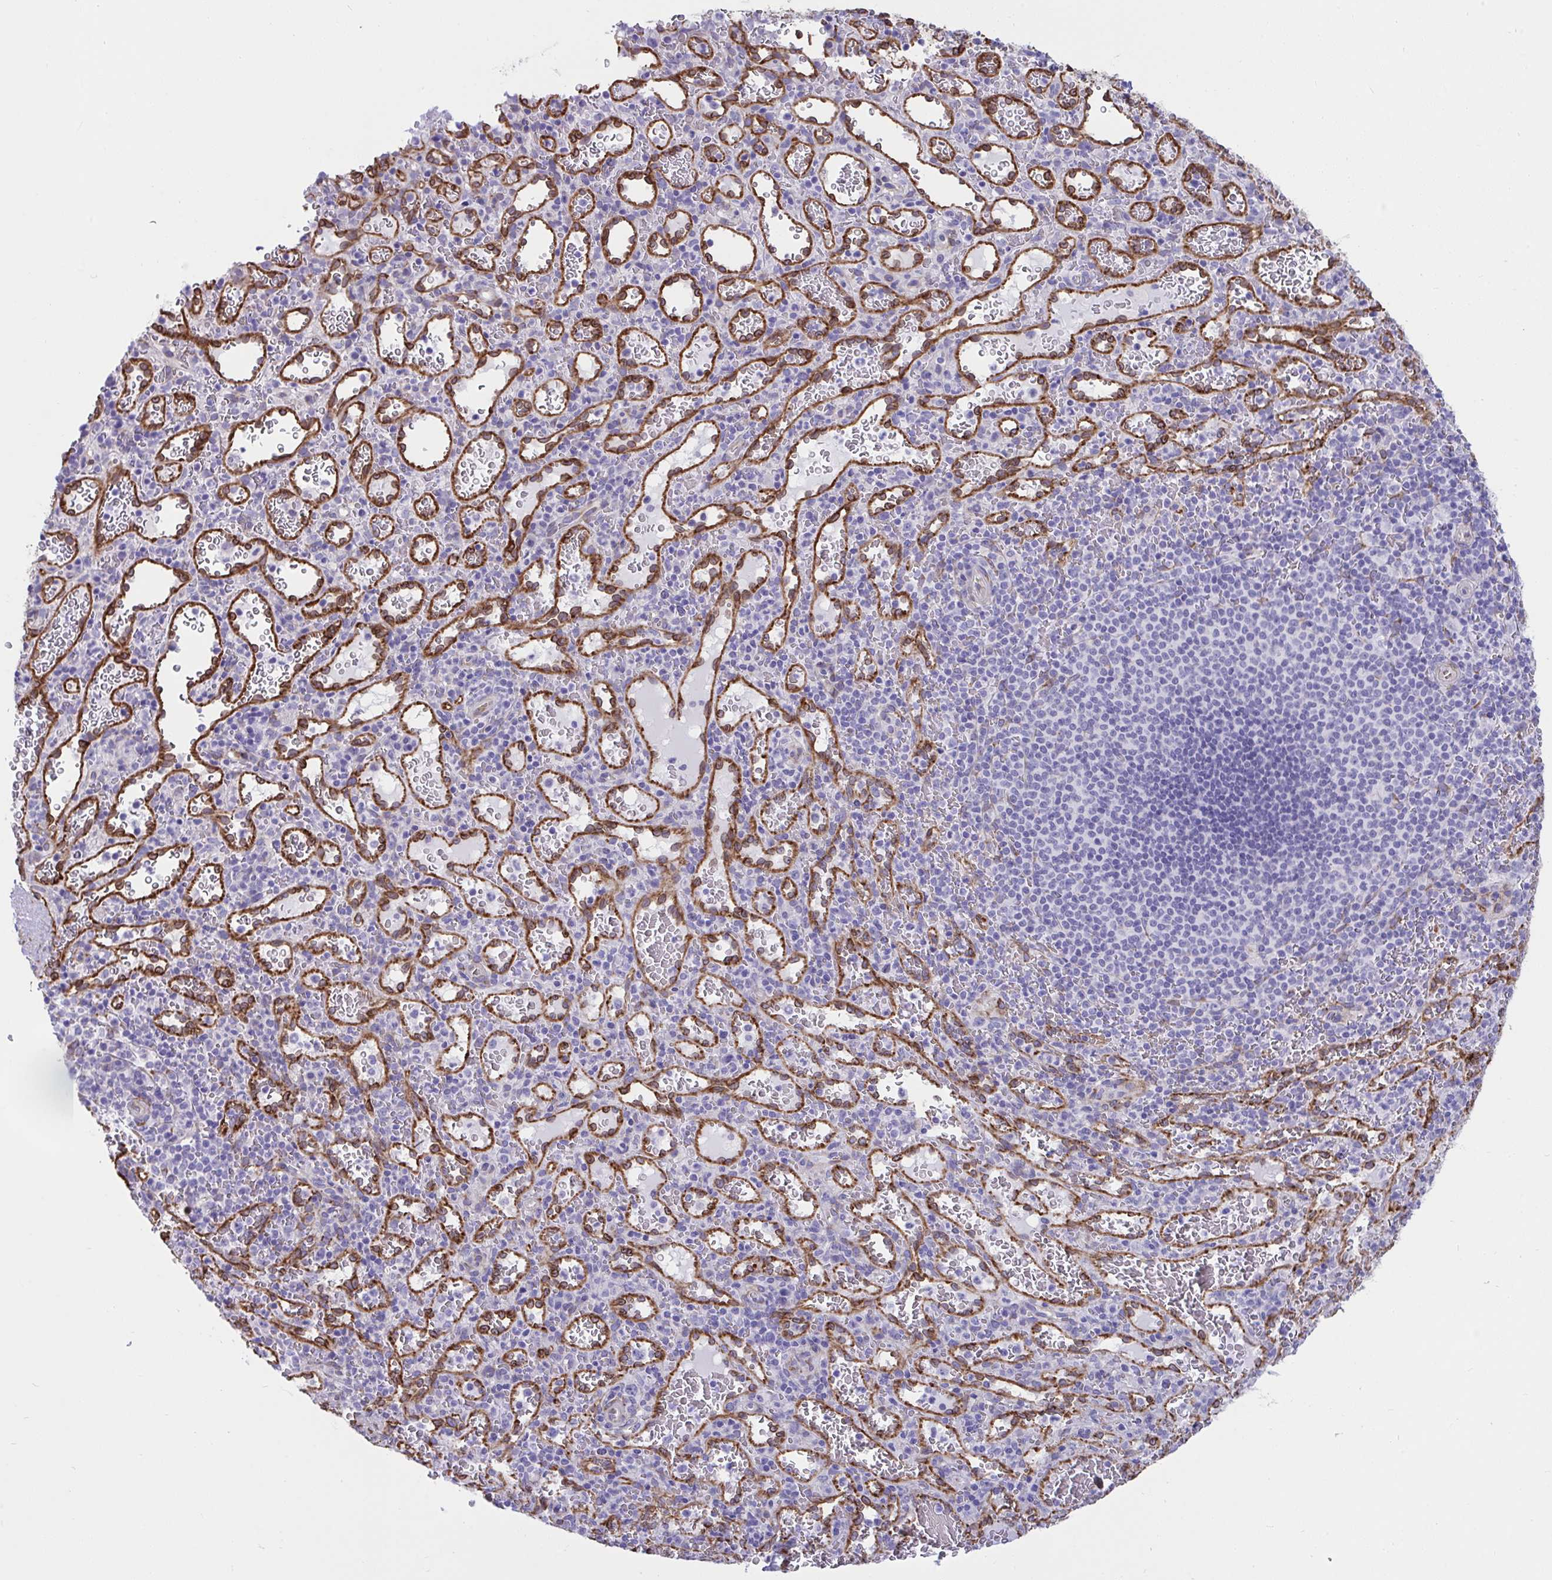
{"staining": {"intensity": "negative", "quantity": "none", "location": "none"}, "tissue": "spleen", "cell_type": "Cells in red pulp", "image_type": "normal", "snomed": [{"axis": "morphology", "description": "Normal tissue, NOS"}, {"axis": "topography", "description": "Spleen"}], "caption": "Photomicrograph shows no protein positivity in cells in red pulp of benign spleen.", "gene": "ASPH", "patient": {"sex": "male", "age": 57}}